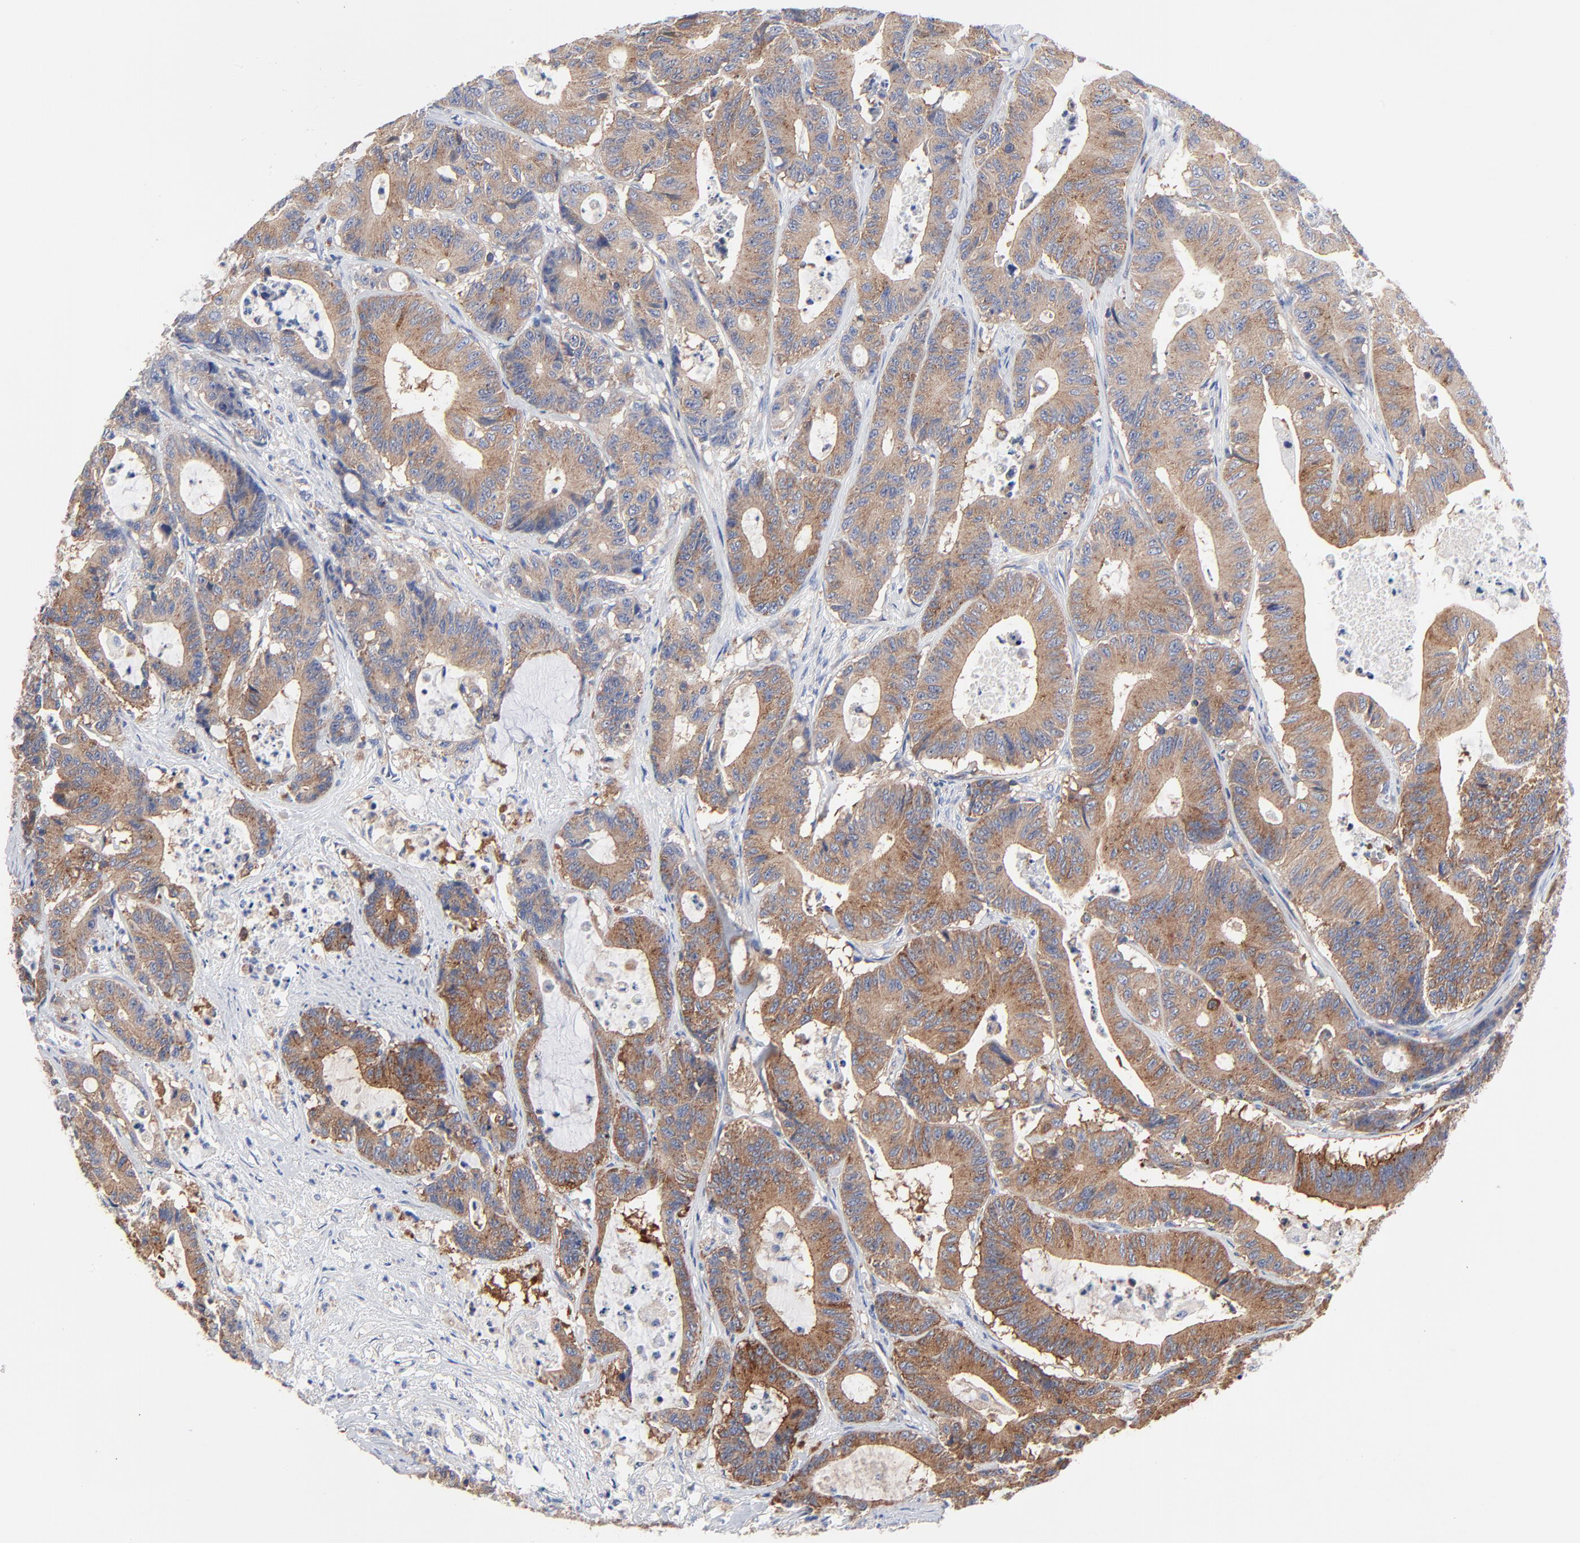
{"staining": {"intensity": "moderate", "quantity": ">75%", "location": "cytoplasmic/membranous"}, "tissue": "colorectal cancer", "cell_type": "Tumor cells", "image_type": "cancer", "snomed": [{"axis": "morphology", "description": "Adenocarcinoma, NOS"}, {"axis": "topography", "description": "Colon"}], "caption": "Immunohistochemistry (IHC) histopathology image of neoplastic tissue: human adenocarcinoma (colorectal) stained using immunohistochemistry shows medium levels of moderate protein expression localized specifically in the cytoplasmic/membranous of tumor cells, appearing as a cytoplasmic/membranous brown color.", "gene": "CD2AP", "patient": {"sex": "female", "age": 84}}